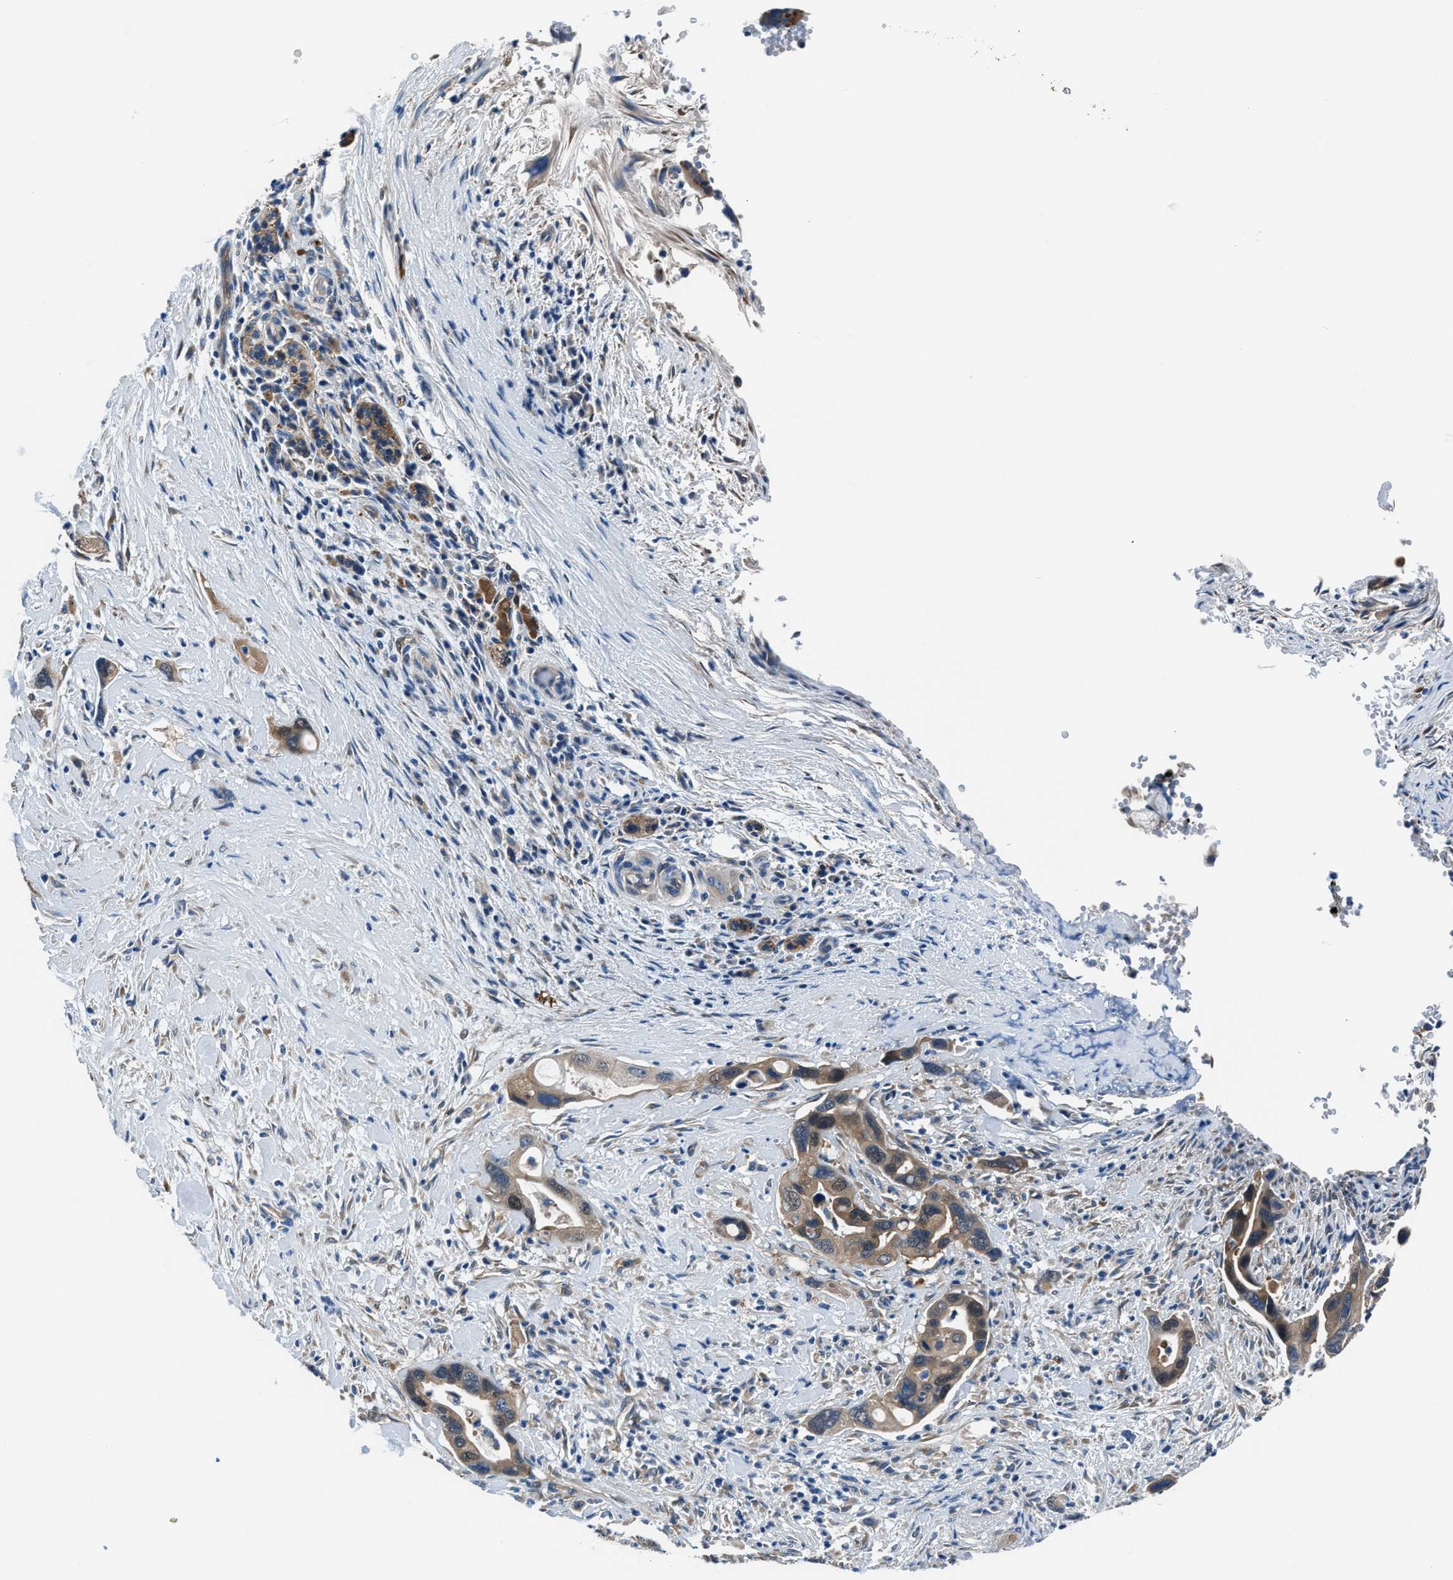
{"staining": {"intensity": "moderate", "quantity": ">75%", "location": "cytoplasmic/membranous"}, "tissue": "pancreatic cancer", "cell_type": "Tumor cells", "image_type": "cancer", "snomed": [{"axis": "morphology", "description": "Adenocarcinoma, NOS"}, {"axis": "topography", "description": "Pancreas"}], "caption": "This histopathology image demonstrates pancreatic cancer stained with IHC to label a protein in brown. The cytoplasmic/membranous of tumor cells show moderate positivity for the protein. Nuclei are counter-stained blue.", "gene": "PRTFDC1", "patient": {"sex": "female", "age": 70}}